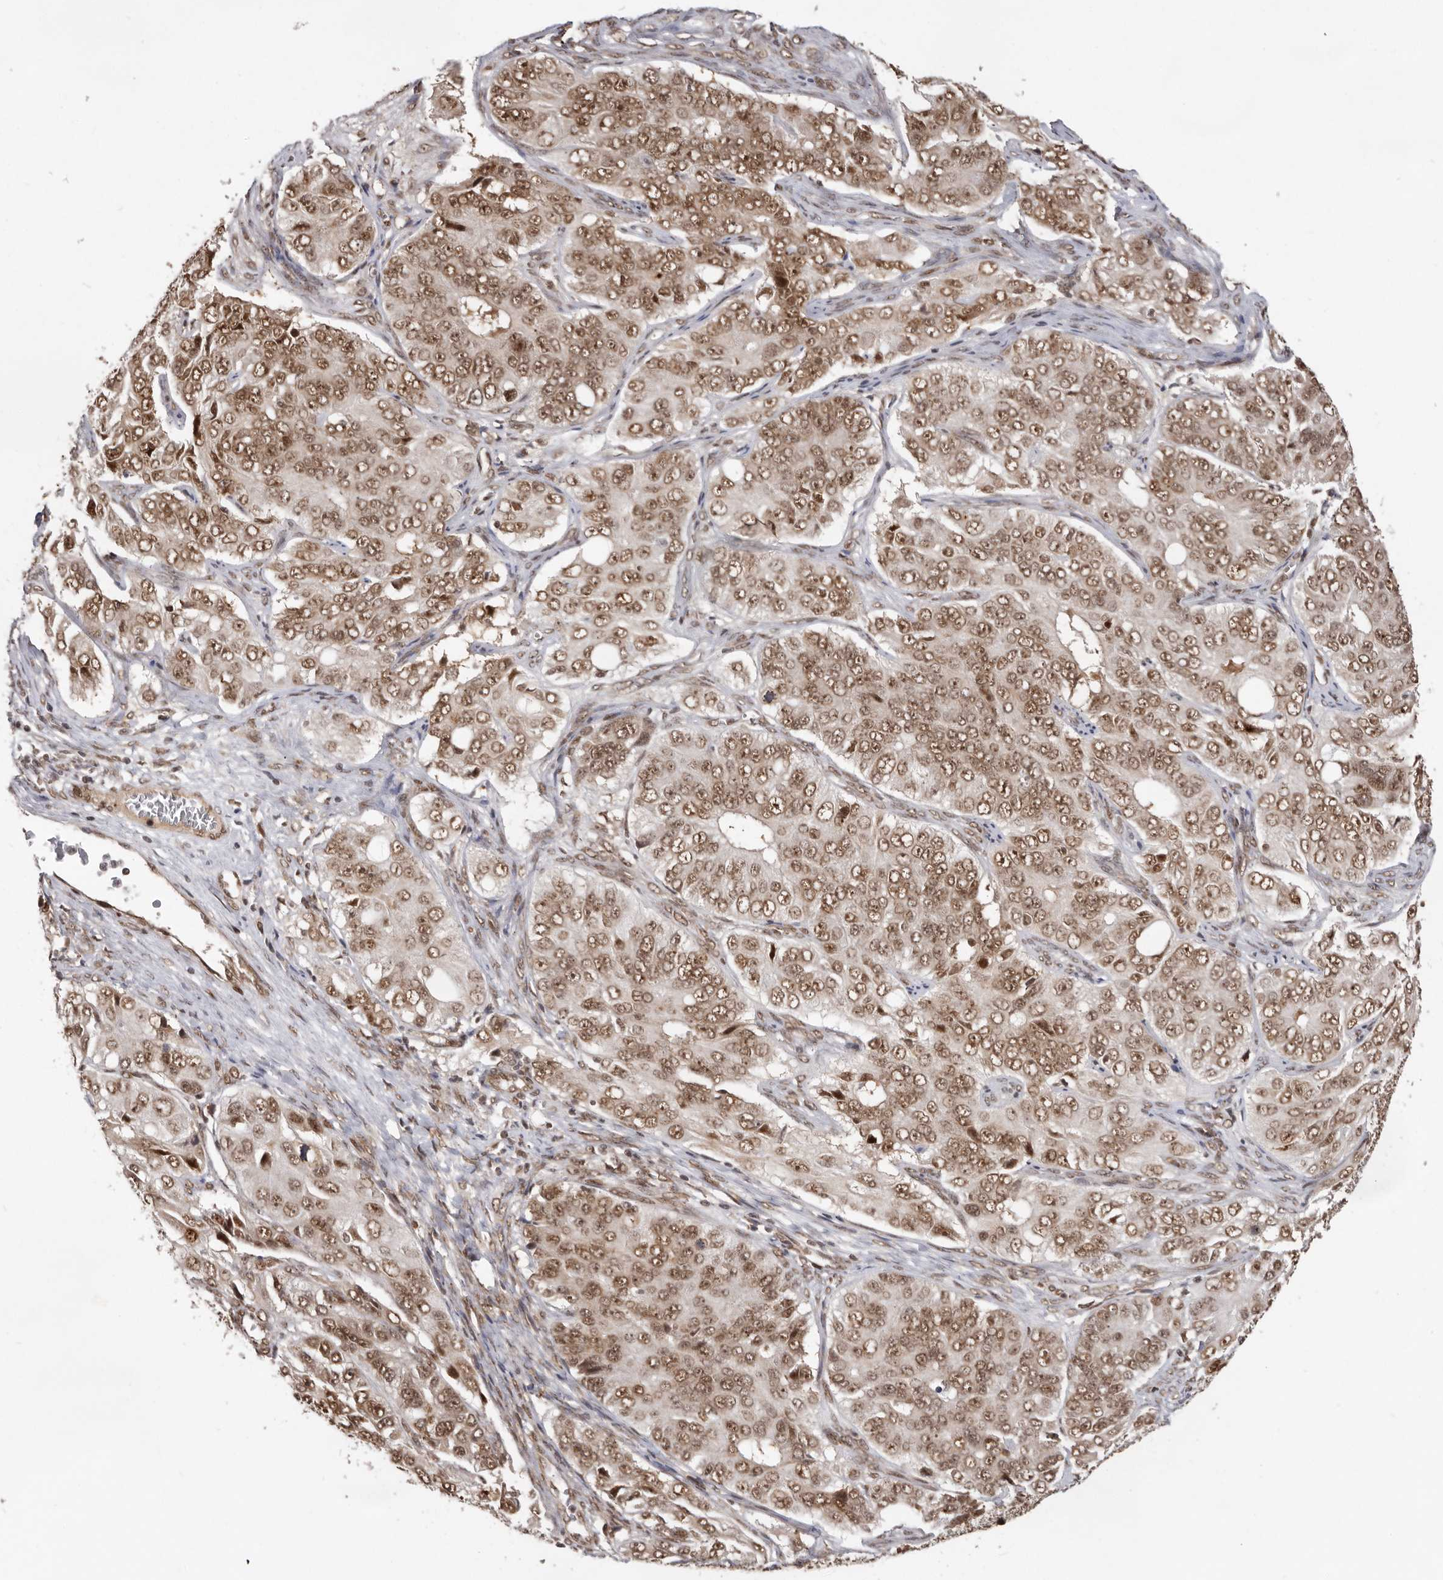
{"staining": {"intensity": "moderate", "quantity": ">75%", "location": "nuclear"}, "tissue": "ovarian cancer", "cell_type": "Tumor cells", "image_type": "cancer", "snomed": [{"axis": "morphology", "description": "Carcinoma, endometroid"}, {"axis": "topography", "description": "Ovary"}], "caption": "Immunohistochemistry histopathology image of human endometroid carcinoma (ovarian) stained for a protein (brown), which exhibits medium levels of moderate nuclear positivity in about >75% of tumor cells.", "gene": "CHTOP", "patient": {"sex": "female", "age": 51}}